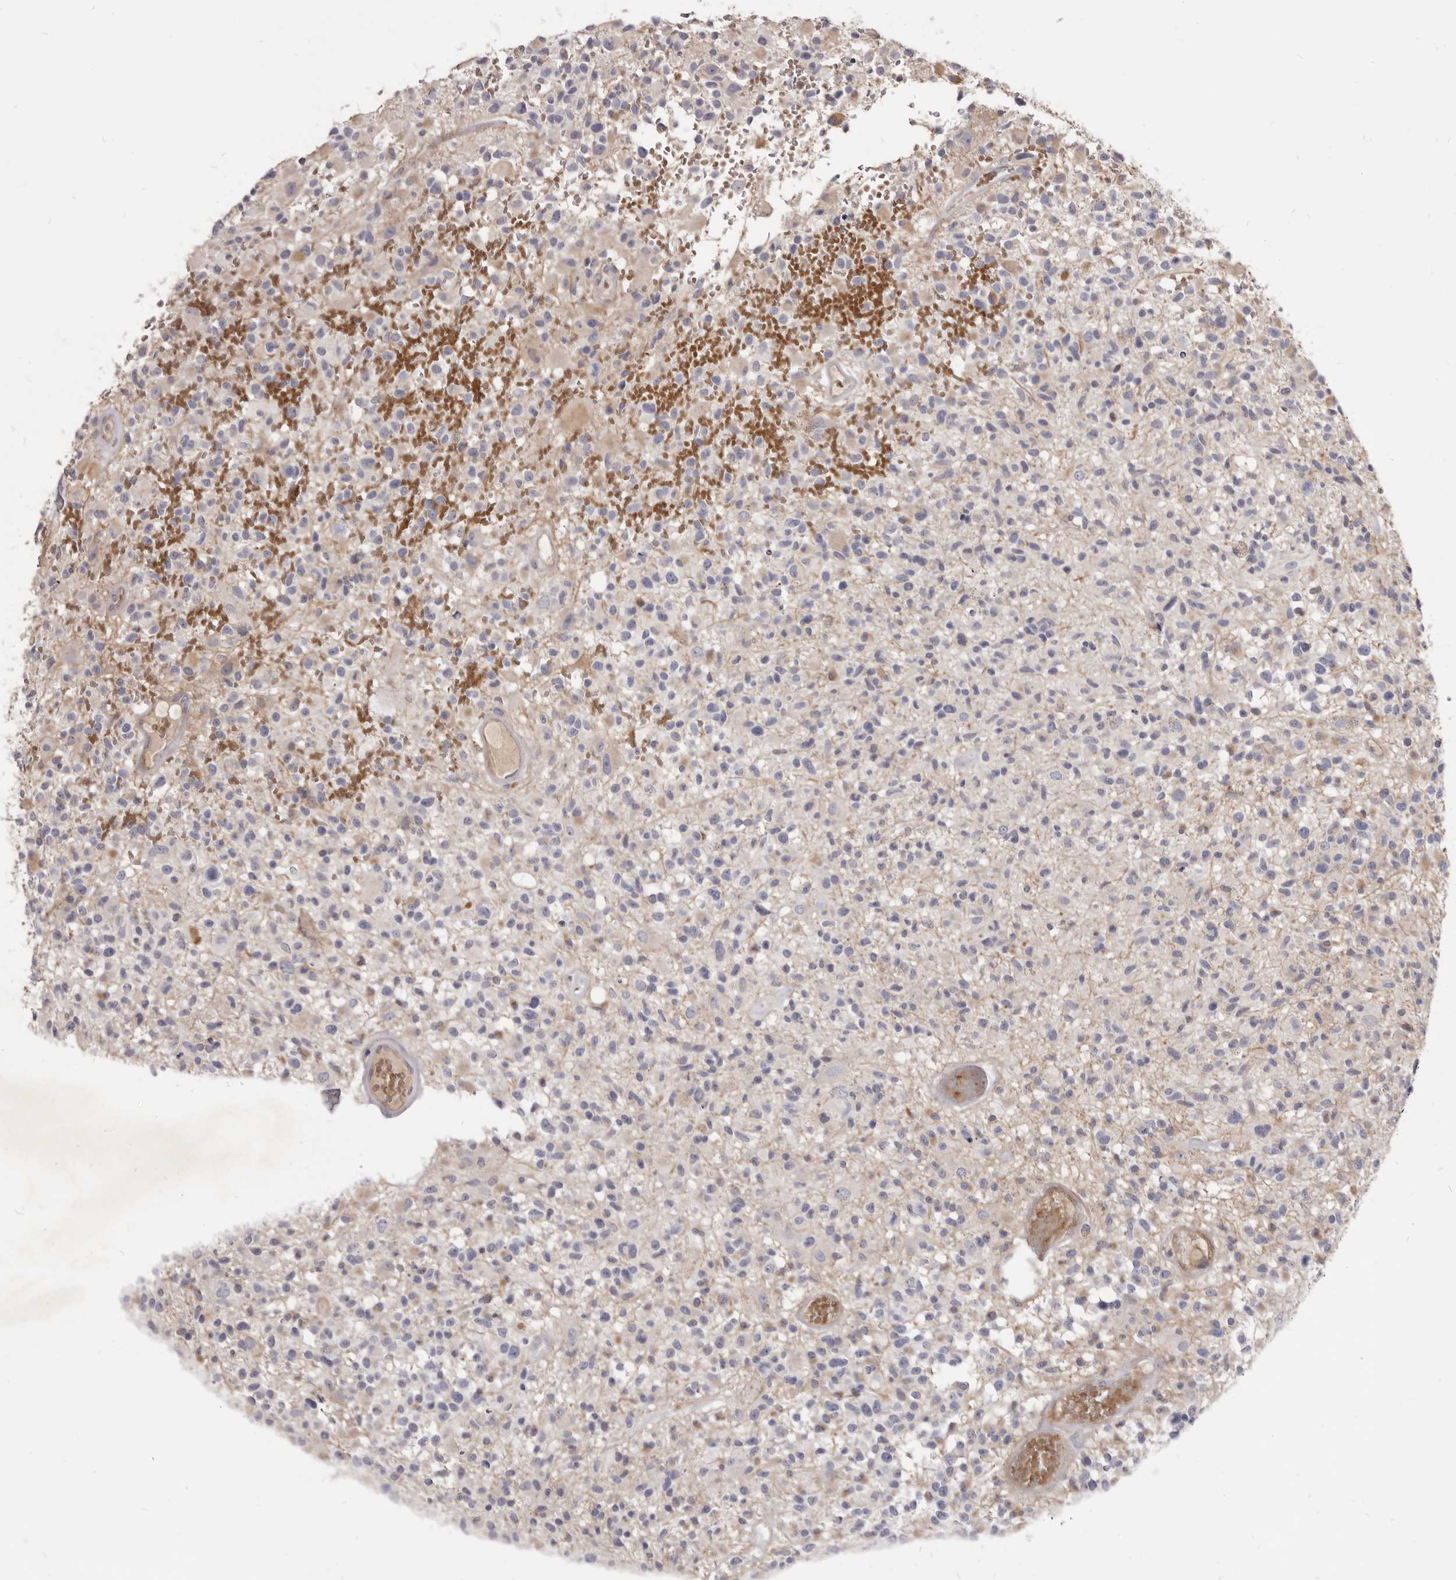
{"staining": {"intensity": "negative", "quantity": "none", "location": "none"}, "tissue": "glioma", "cell_type": "Tumor cells", "image_type": "cancer", "snomed": [{"axis": "morphology", "description": "Glioma, malignant, High grade"}, {"axis": "morphology", "description": "Glioblastoma, NOS"}, {"axis": "topography", "description": "Brain"}], "caption": "This is an immunohistochemistry (IHC) micrograph of glioma. There is no positivity in tumor cells.", "gene": "FAS", "patient": {"sex": "male", "age": 60}}